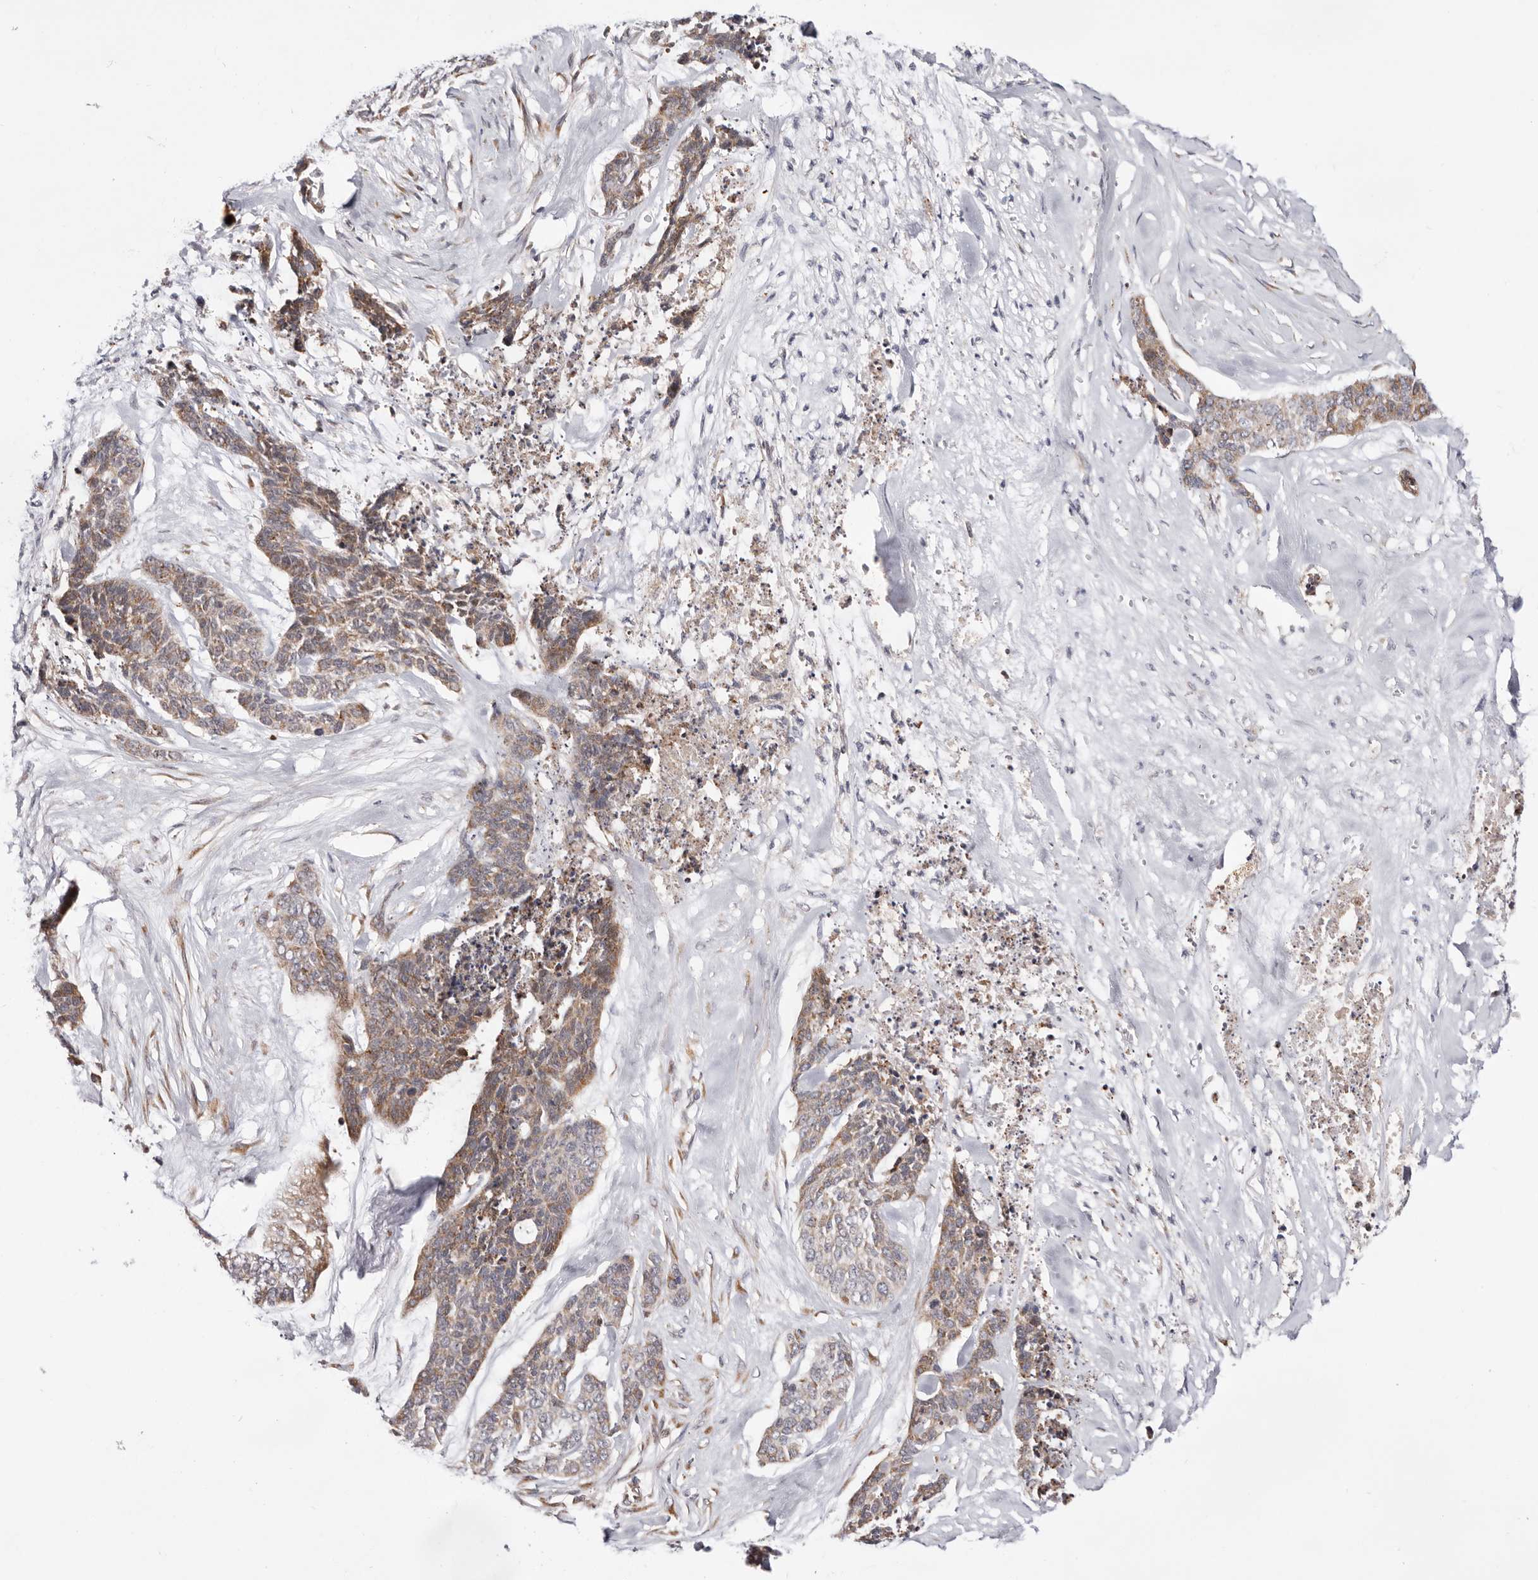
{"staining": {"intensity": "weak", "quantity": ">75%", "location": "cytoplasmic/membranous"}, "tissue": "skin cancer", "cell_type": "Tumor cells", "image_type": "cancer", "snomed": [{"axis": "morphology", "description": "Basal cell carcinoma"}, {"axis": "topography", "description": "Skin"}], "caption": "IHC histopathology image of neoplastic tissue: basal cell carcinoma (skin) stained using immunohistochemistry (IHC) displays low levels of weak protein expression localized specifically in the cytoplasmic/membranous of tumor cells, appearing as a cytoplasmic/membranous brown color.", "gene": "RNF213", "patient": {"sex": "female", "age": 64}}